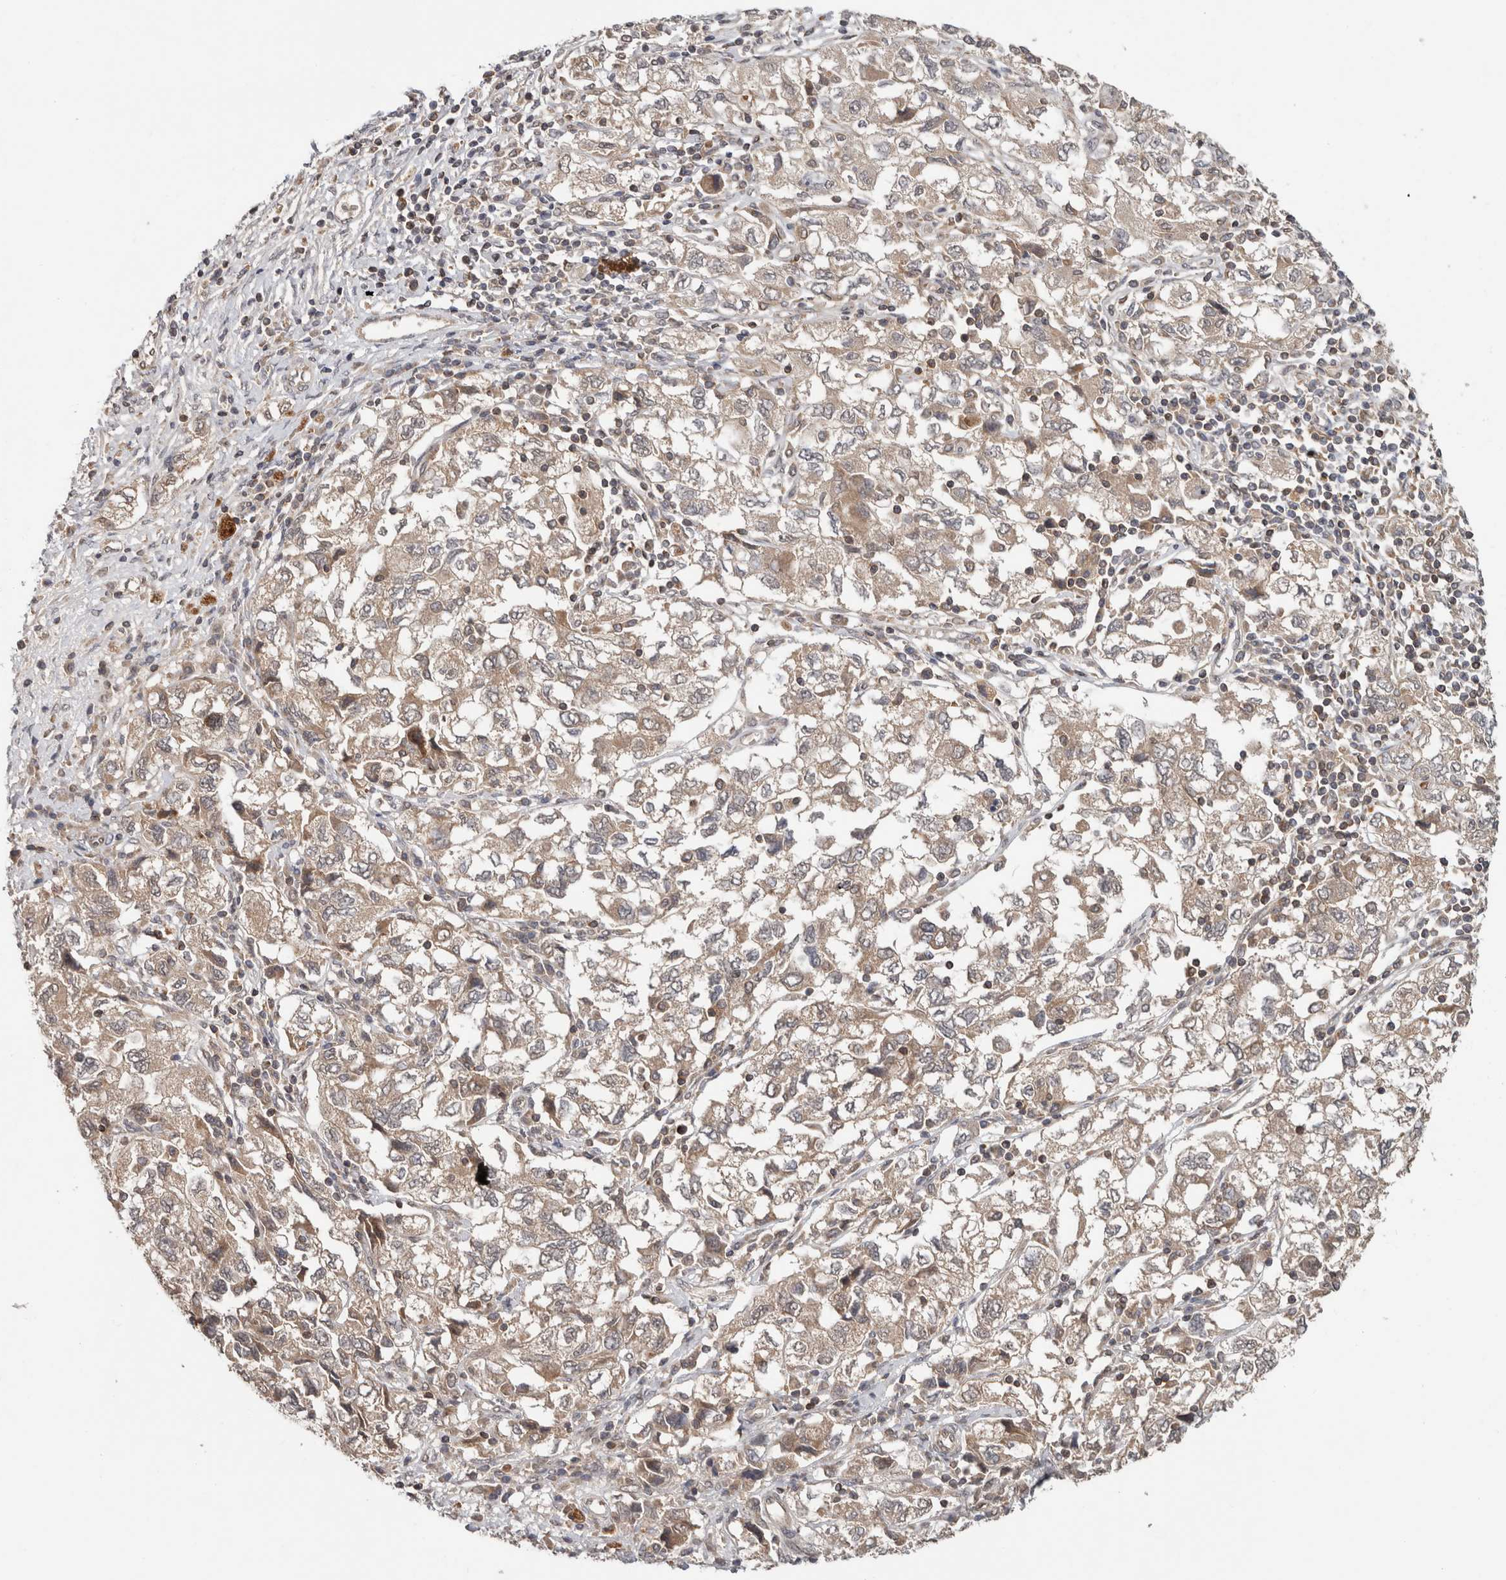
{"staining": {"intensity": "weak", "quantity": "<25%", "location": "cytoplasmic/membranous"}, "tissue": "ovarian cancer", "cell_type": "Tumor cells", "image_type": "cancer", "snomed": [{"axis": "morphology", "description": "Carcinoma, NOS"}, {"axis": "morphology", "description": "Cystadenocarcinoma, serous, NOS"}, {"axis": "topography", "description": "Ovary"}], "caption": "The image displays no significant positivity in tumor cells of serous cystadenocarcinoma (ovarian).", "gene": "HMOX2", "patient": {"sex": "female", "age": 69}}